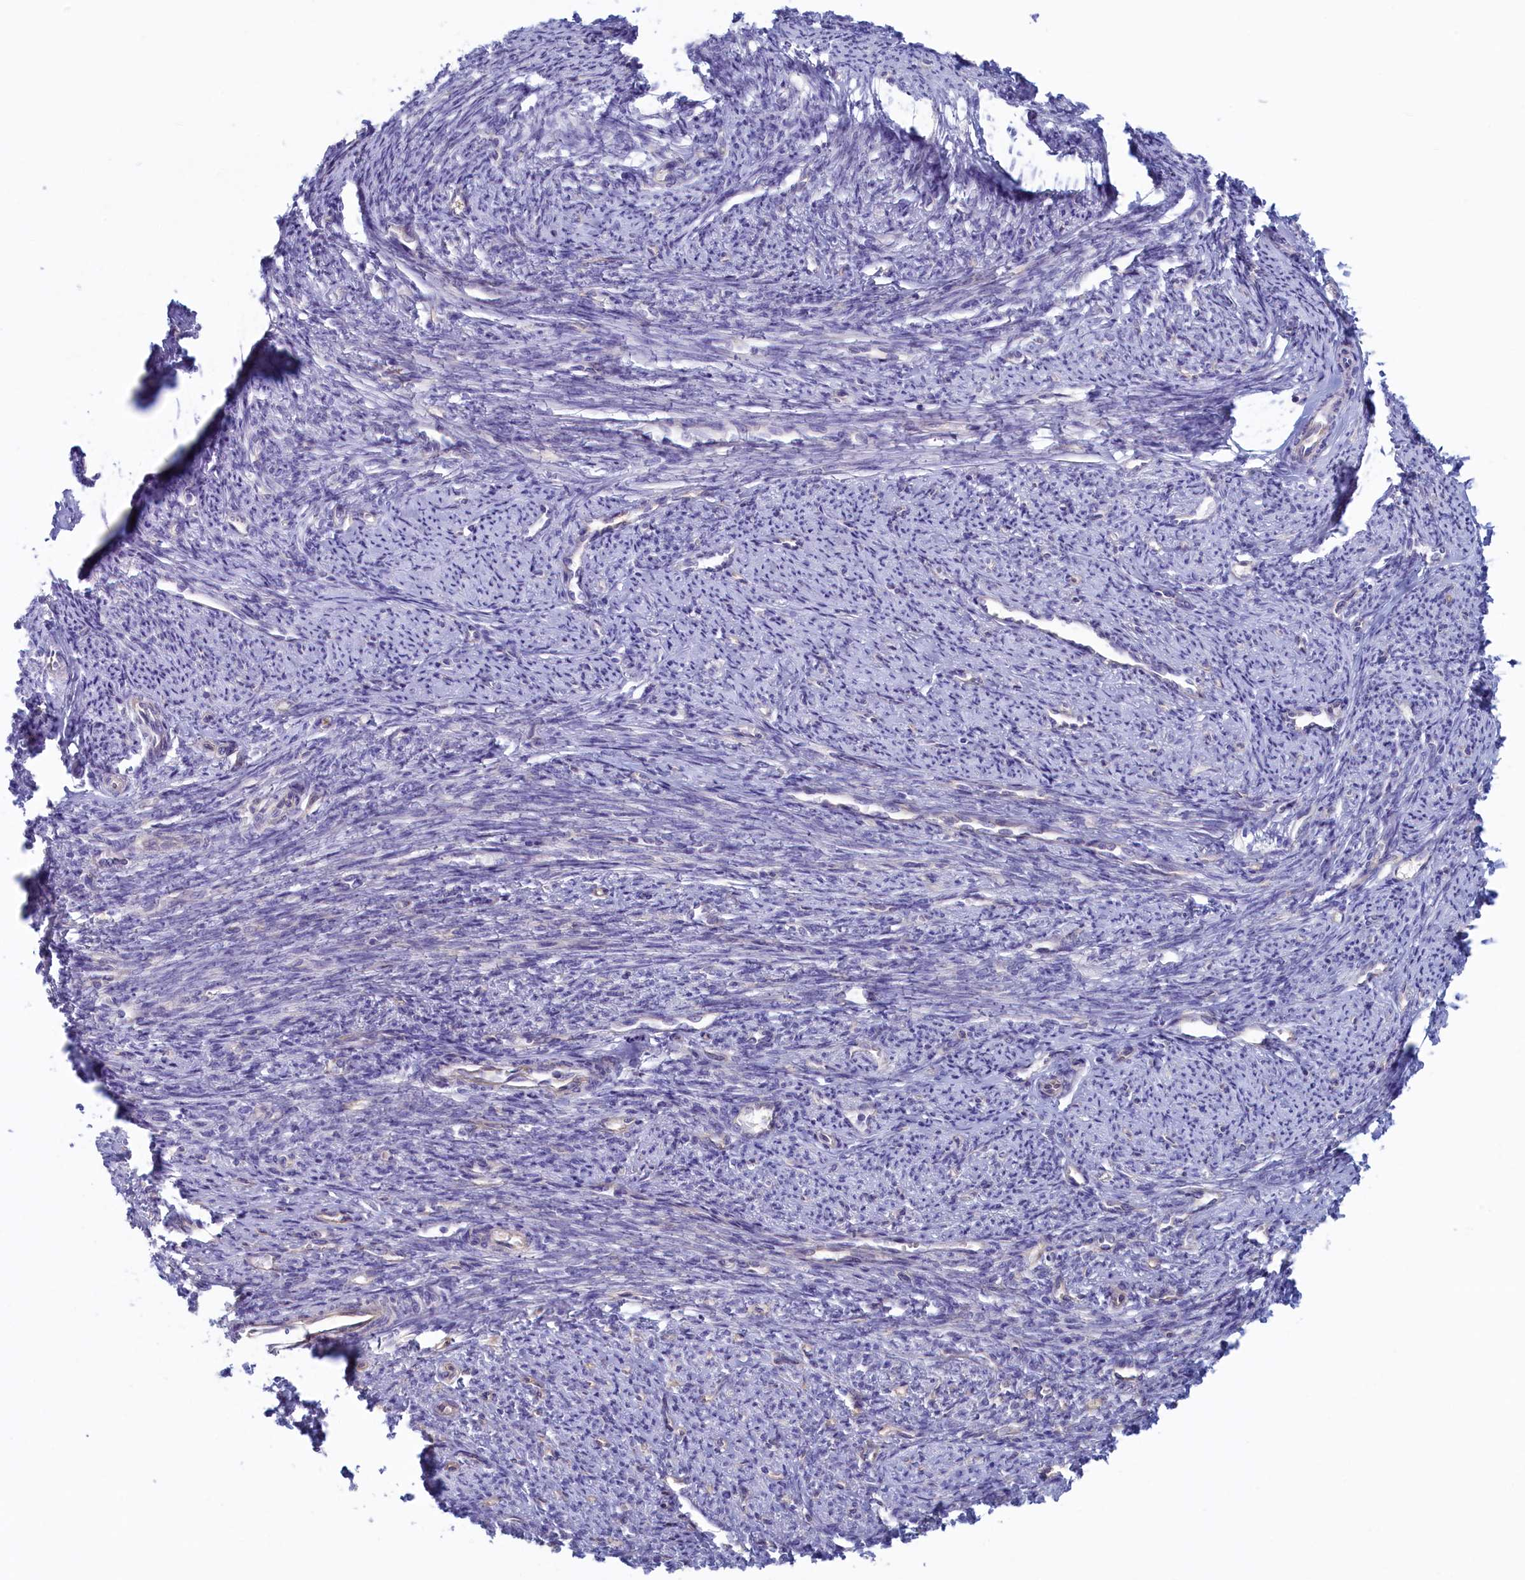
{"staining": {"intensity": "negative", "quantity": "none", "location": "none"}, "tissue": "smooth muscle", "cell_type": "Smooth muscle cells", "image_type": "normal", "snomed": [{"axis": "morphology", "description": "Normal tissue, NOS"}, {"axis": "topography", "description": "Smooth muscle"}, {"axis": "topography", "description": "Uterus"}], "caption": "DAB (3,3'-diaminobenzidine) immunohistochemical staining of benign human smooth muscle exhibits no significant staining in smooth muscle cells.", "gene": "SYNDIG1L", "patient": {"sex": "female", "age": 59}}